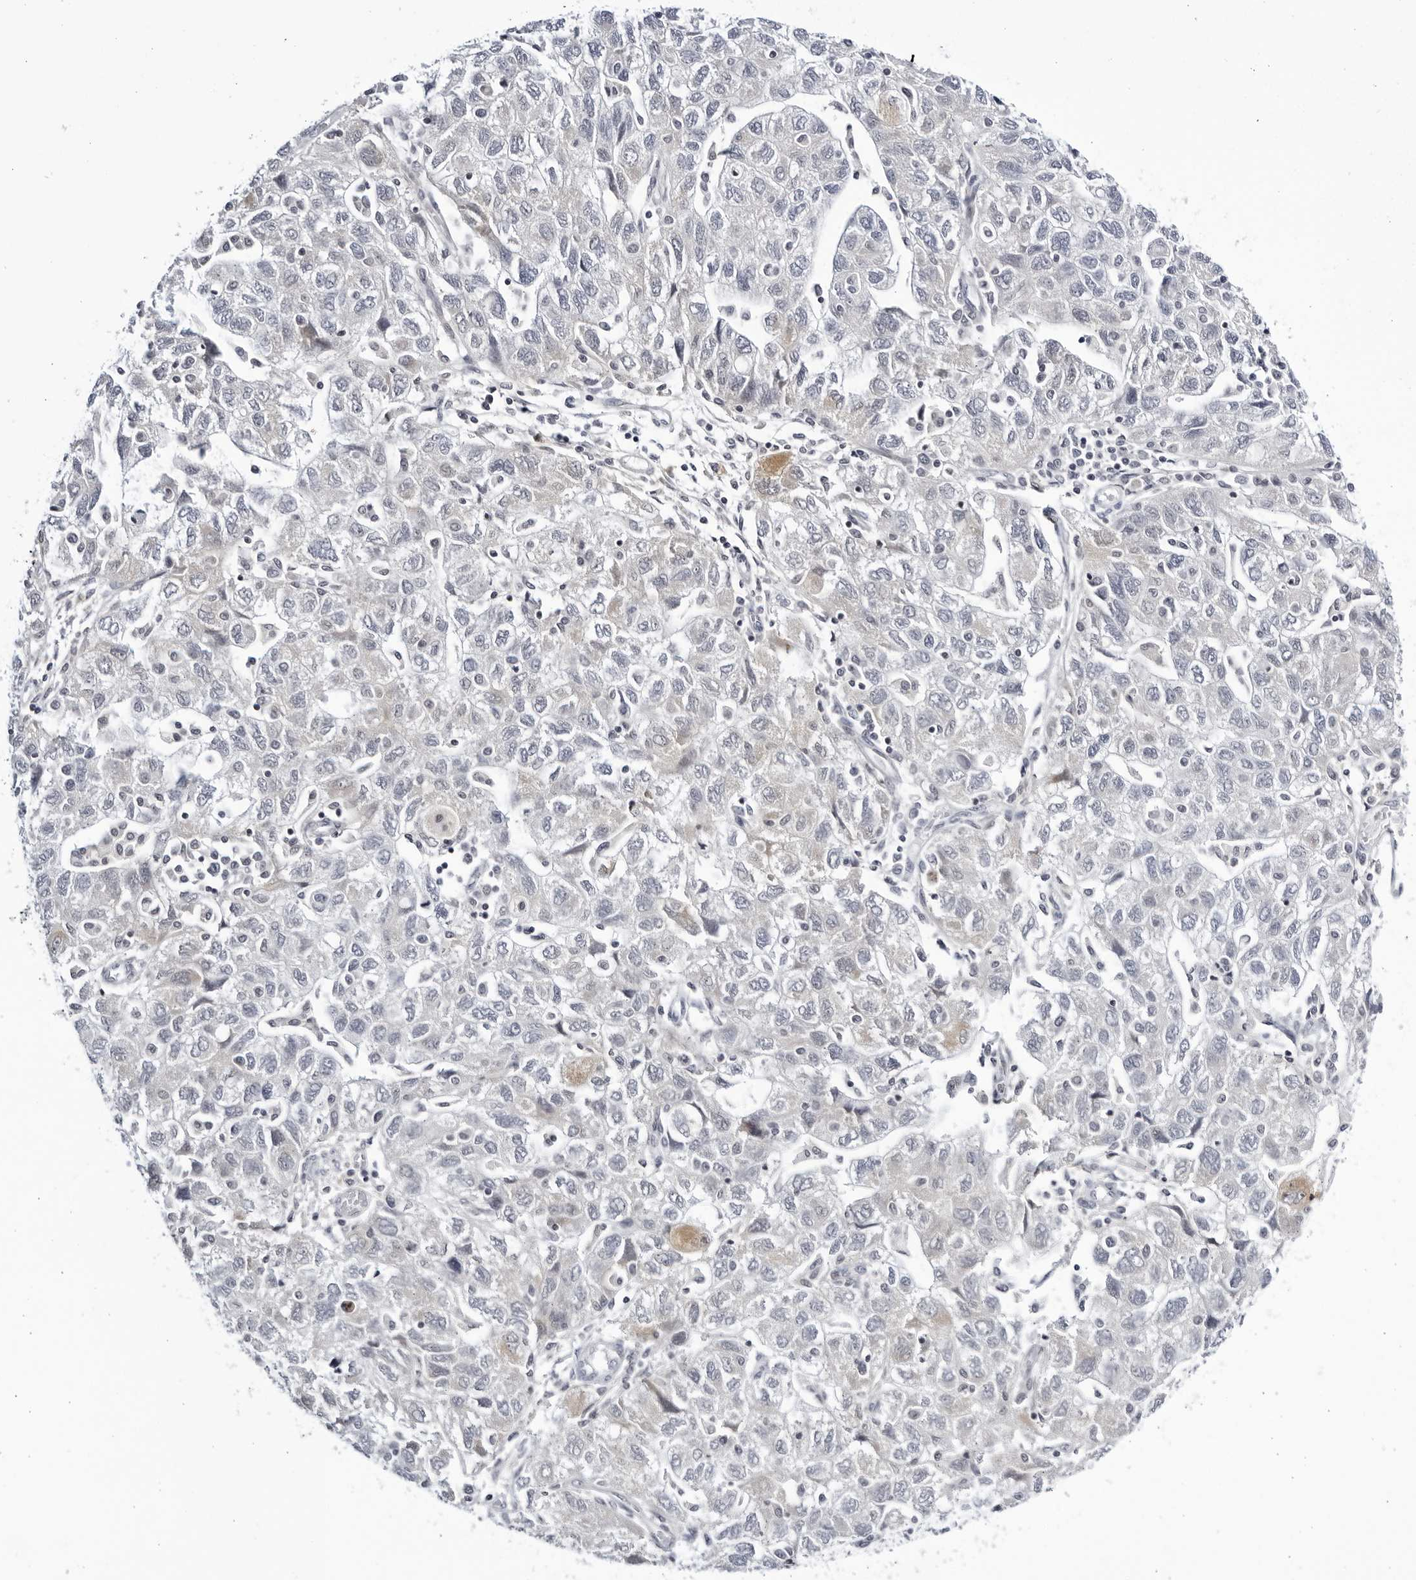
{"staining": {"intensity": "negative", "quantity": "none", "location": "none"}, "tissue": "ovarian cancer", "cell_type": "Tumor cells", "image_type": "cancer", "snomed": [{"axis": "morphology", "description": "Carcinoma, NOS"}, {"axis": "morphology", "description": "Cystadenocarcinoma, serous, NOS"}, {"axis": "topography", "description": "Ovary"}], "caption": "Human serous cystadenocarcinoma (ovarian) stained for a protein using immunohistochemistry shows no positivity in tumor cells.", "gene": "CNBD1", "patient": {"sex": "female", "age": 69}}